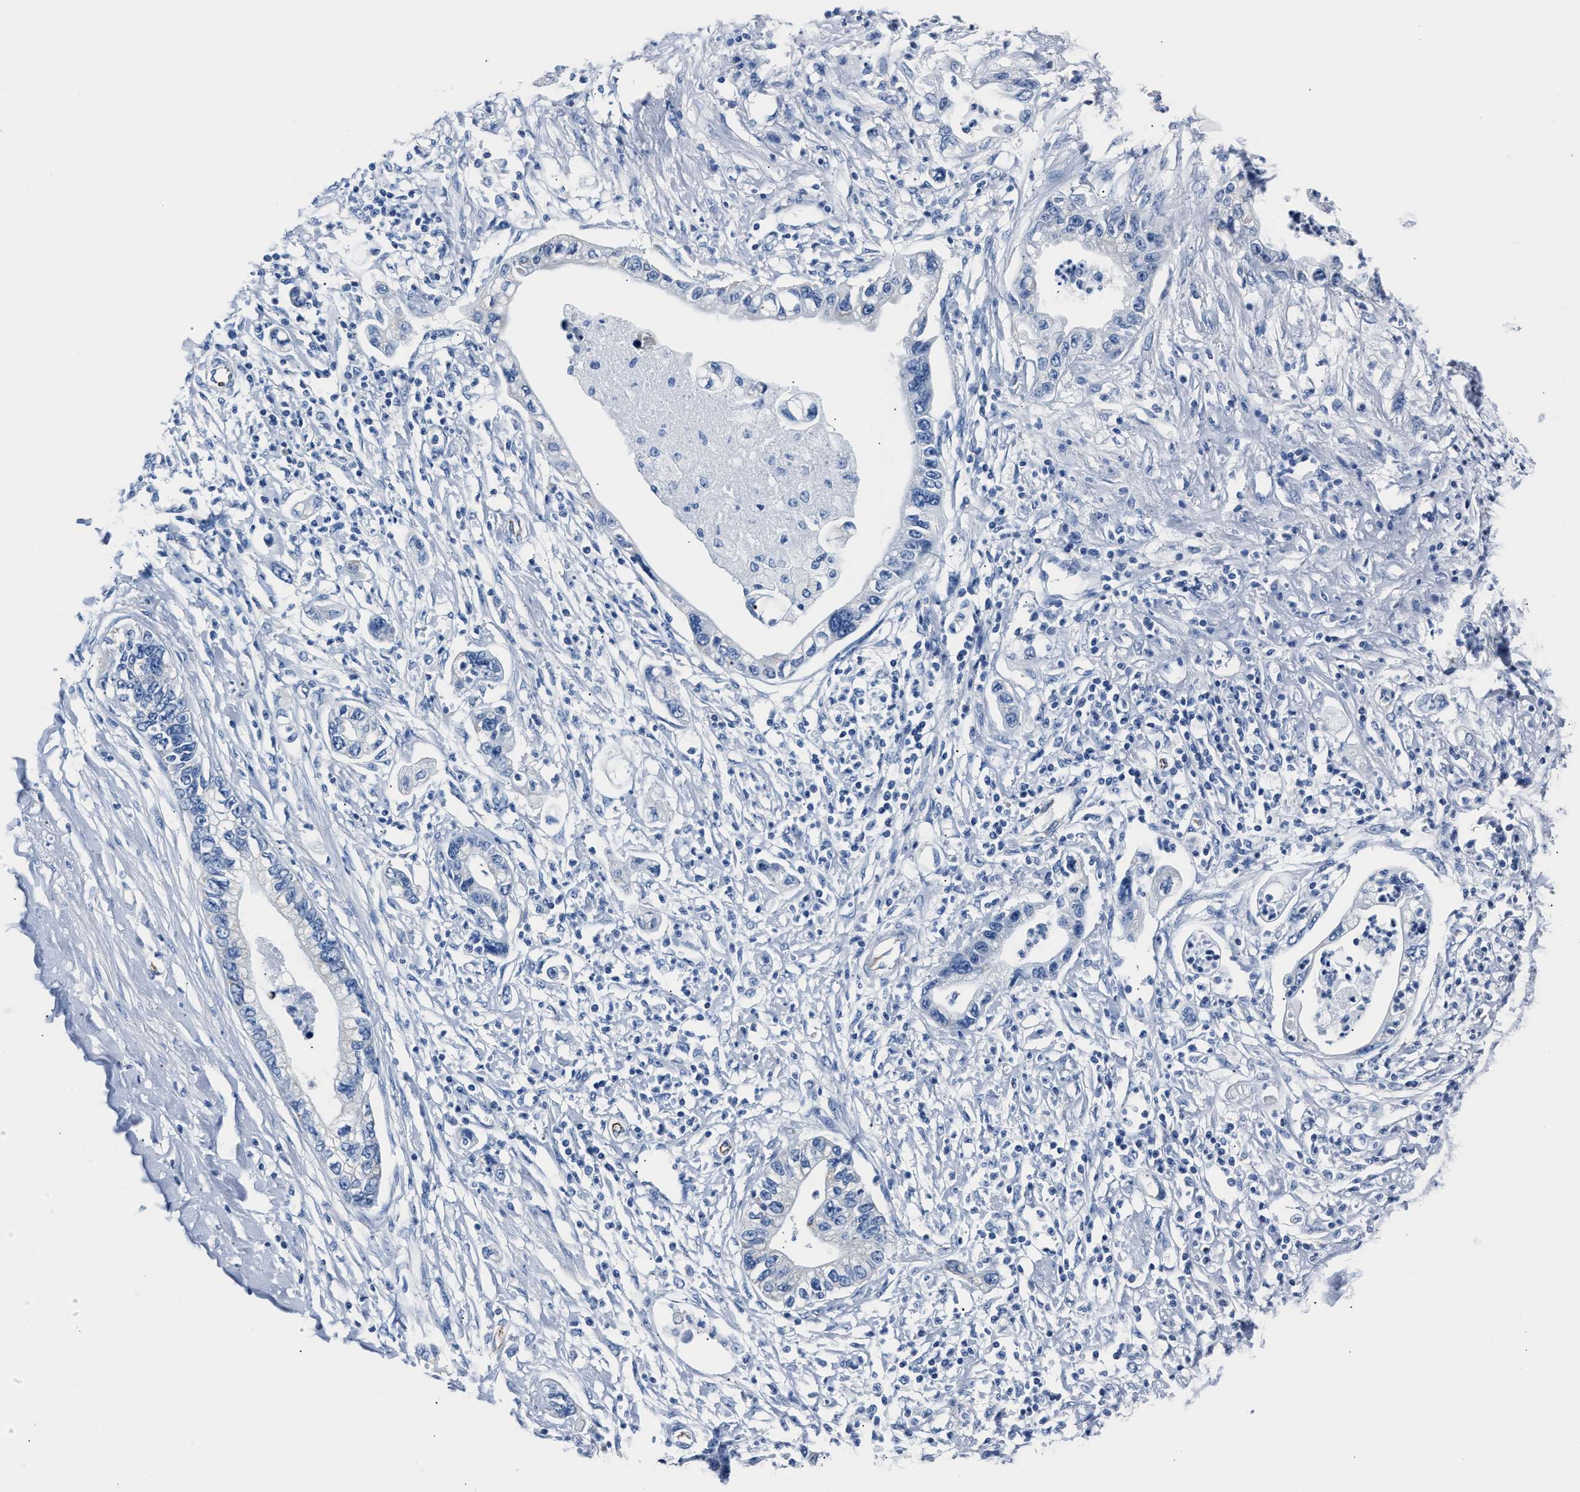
{"staining": {"intensity": "negative", "quantity": "none", "location": "none"}, "tissue": "pancreatic cancer", "cell_type": "Tumor cells", "image_type": "cancer", "snomed": [{"axis": "morphology", "description": "Adenocarcinoma, NOS"}, {"axis": "topography", "description": "Pancreas"}], "caption": "High power microscopy image of an IHC histopathology image of pancreatic cancer, revealing no significant expression in tumor cells.", "gene": "AMACR", "patient": {"sex": "male", "age": 56}}